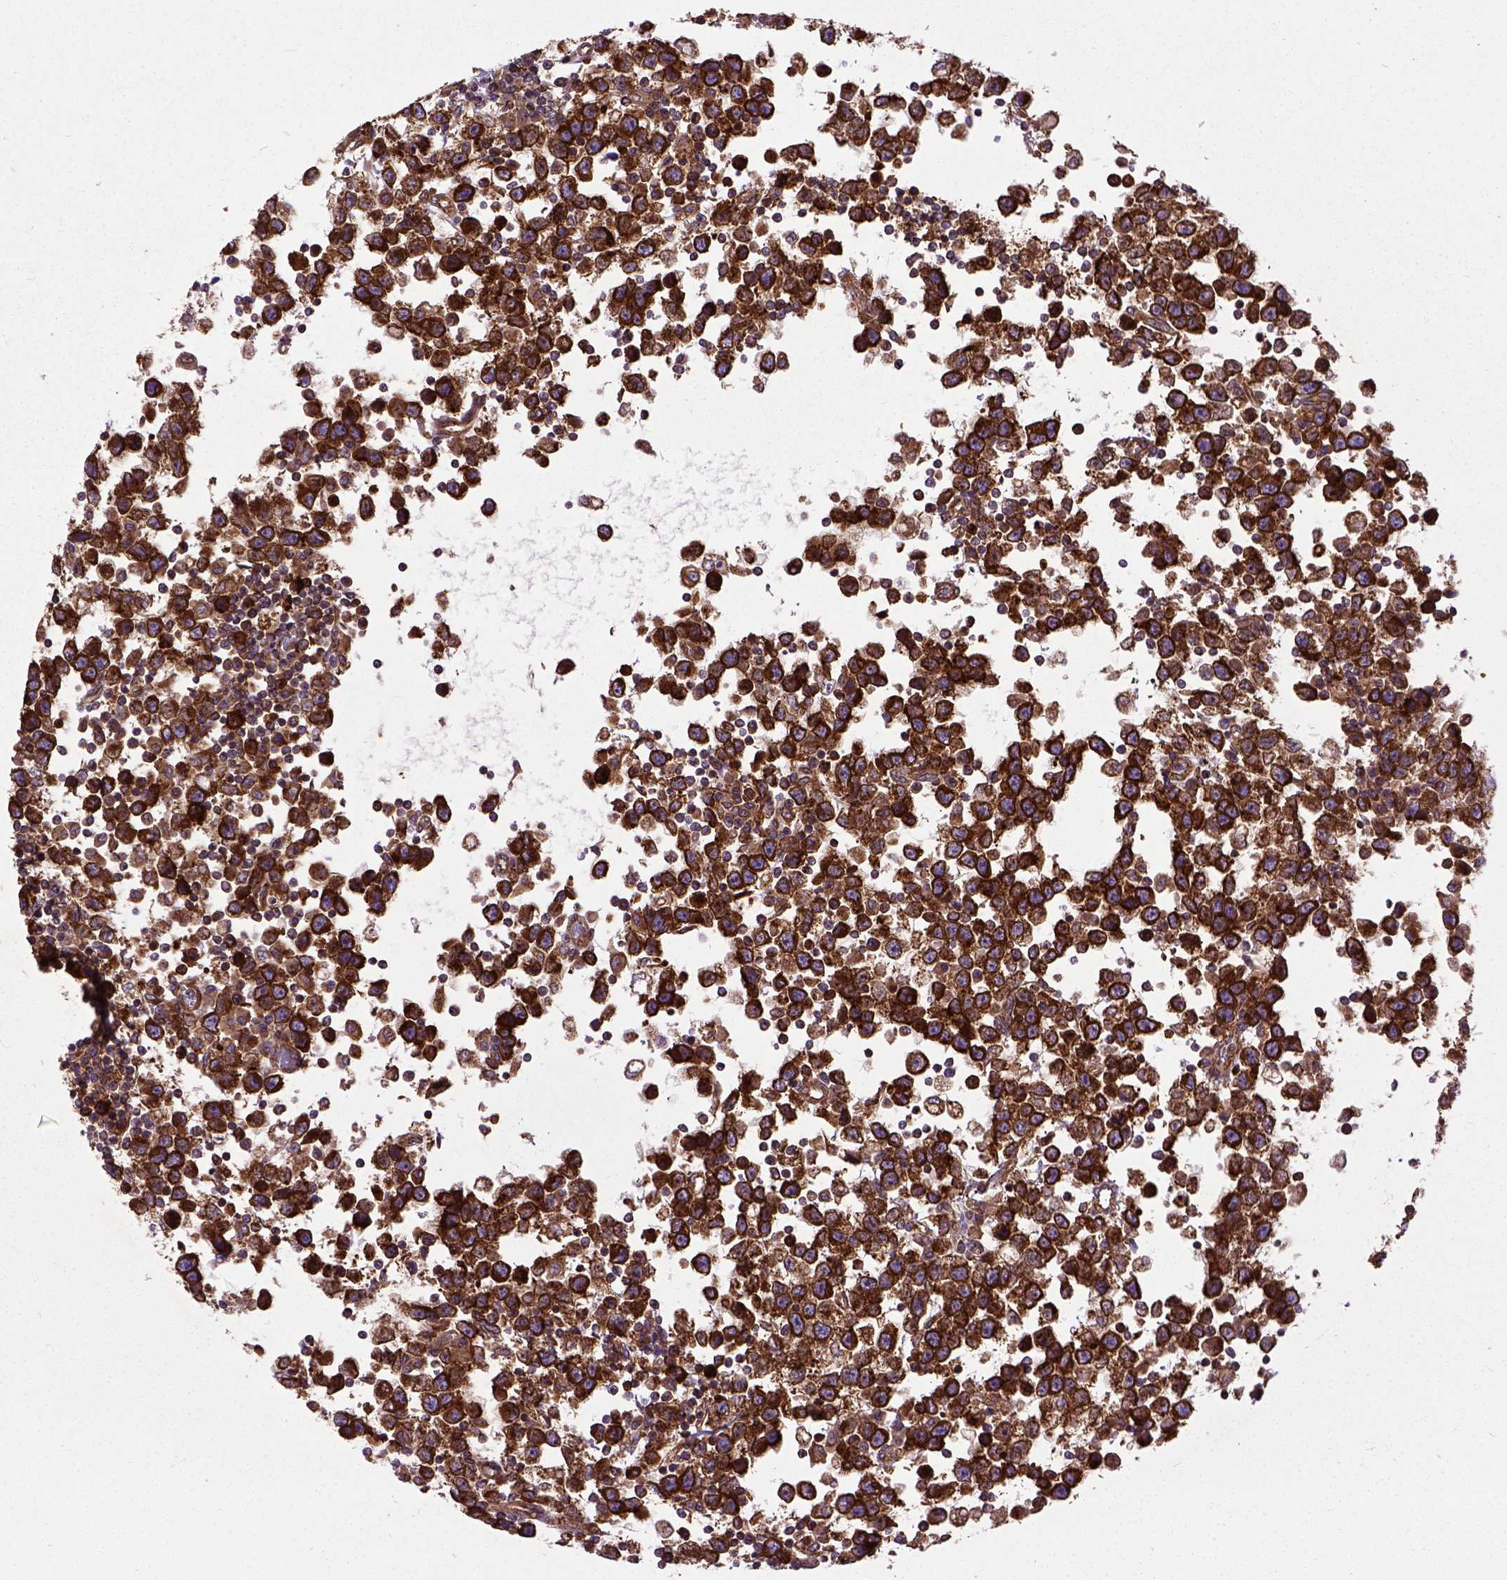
{"staining": {"intensity": "strong", "quantity": ">75%", "location": "cytoplasmic/membranous"}, "tissue": "testis cancer", "cell_type": "Tumor cells", "image_type": "cancer", "snomed": [{"axis": "morphology", "description": "Seminoma, NOS"}, {"axis": "topography", "description": "Testis"}], "caption": "Strong cytoplasmic/membranous protein positivity is seen in about >75% of tumor cells in seminoma (testis). The protein is stained brown, and the nuclei are stained in blue (DAB (3,3'-diaminobenzidine) IHC with brightfield microscopy, high magnification).", "gene": "CAPRIN1", "patient": {"sex": "male", "age": 34}}